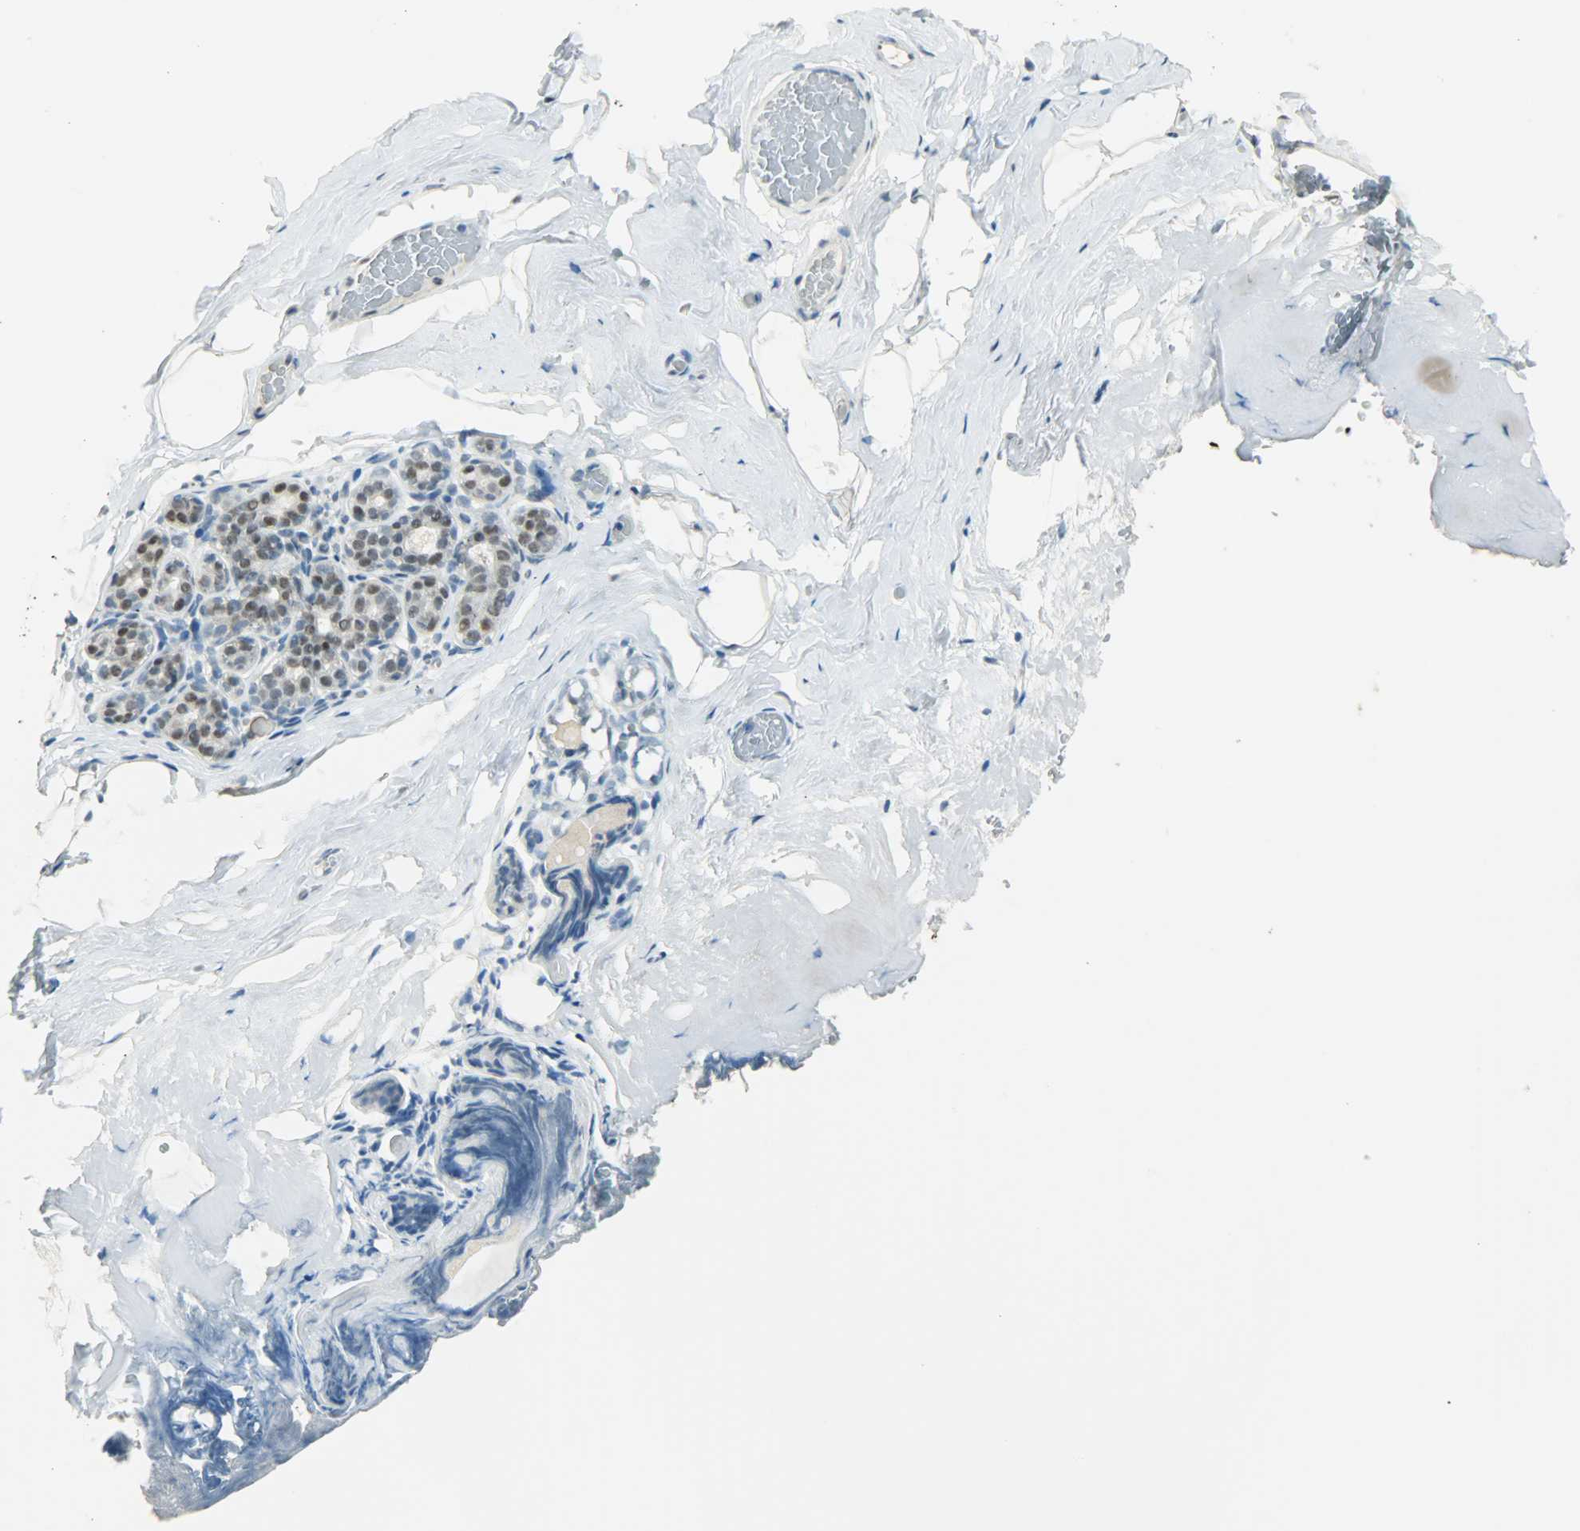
{"staining": {"intensity": "moderate", "quantity": "25%-75%", "location": "nuclear"}, "tissue": "breast", "cell_type": "Adipocytes", "image_type": "normal", "snomed": [{"axis": "morphology", "description": "Normal tissue, NOS"}, {"axis": "topography", "description": "Breast"}, {"axis": "topography", "description": "Soft tissue"}], "caption": "Immunohistochemistry (IHC) (DAB) staining of unremarkable breast exhibits moderate nuclear protein staining in about 25%-75% of adipocytes.", "gene": "MYEF2", "patient": {"sex": "female", "age": 75}}